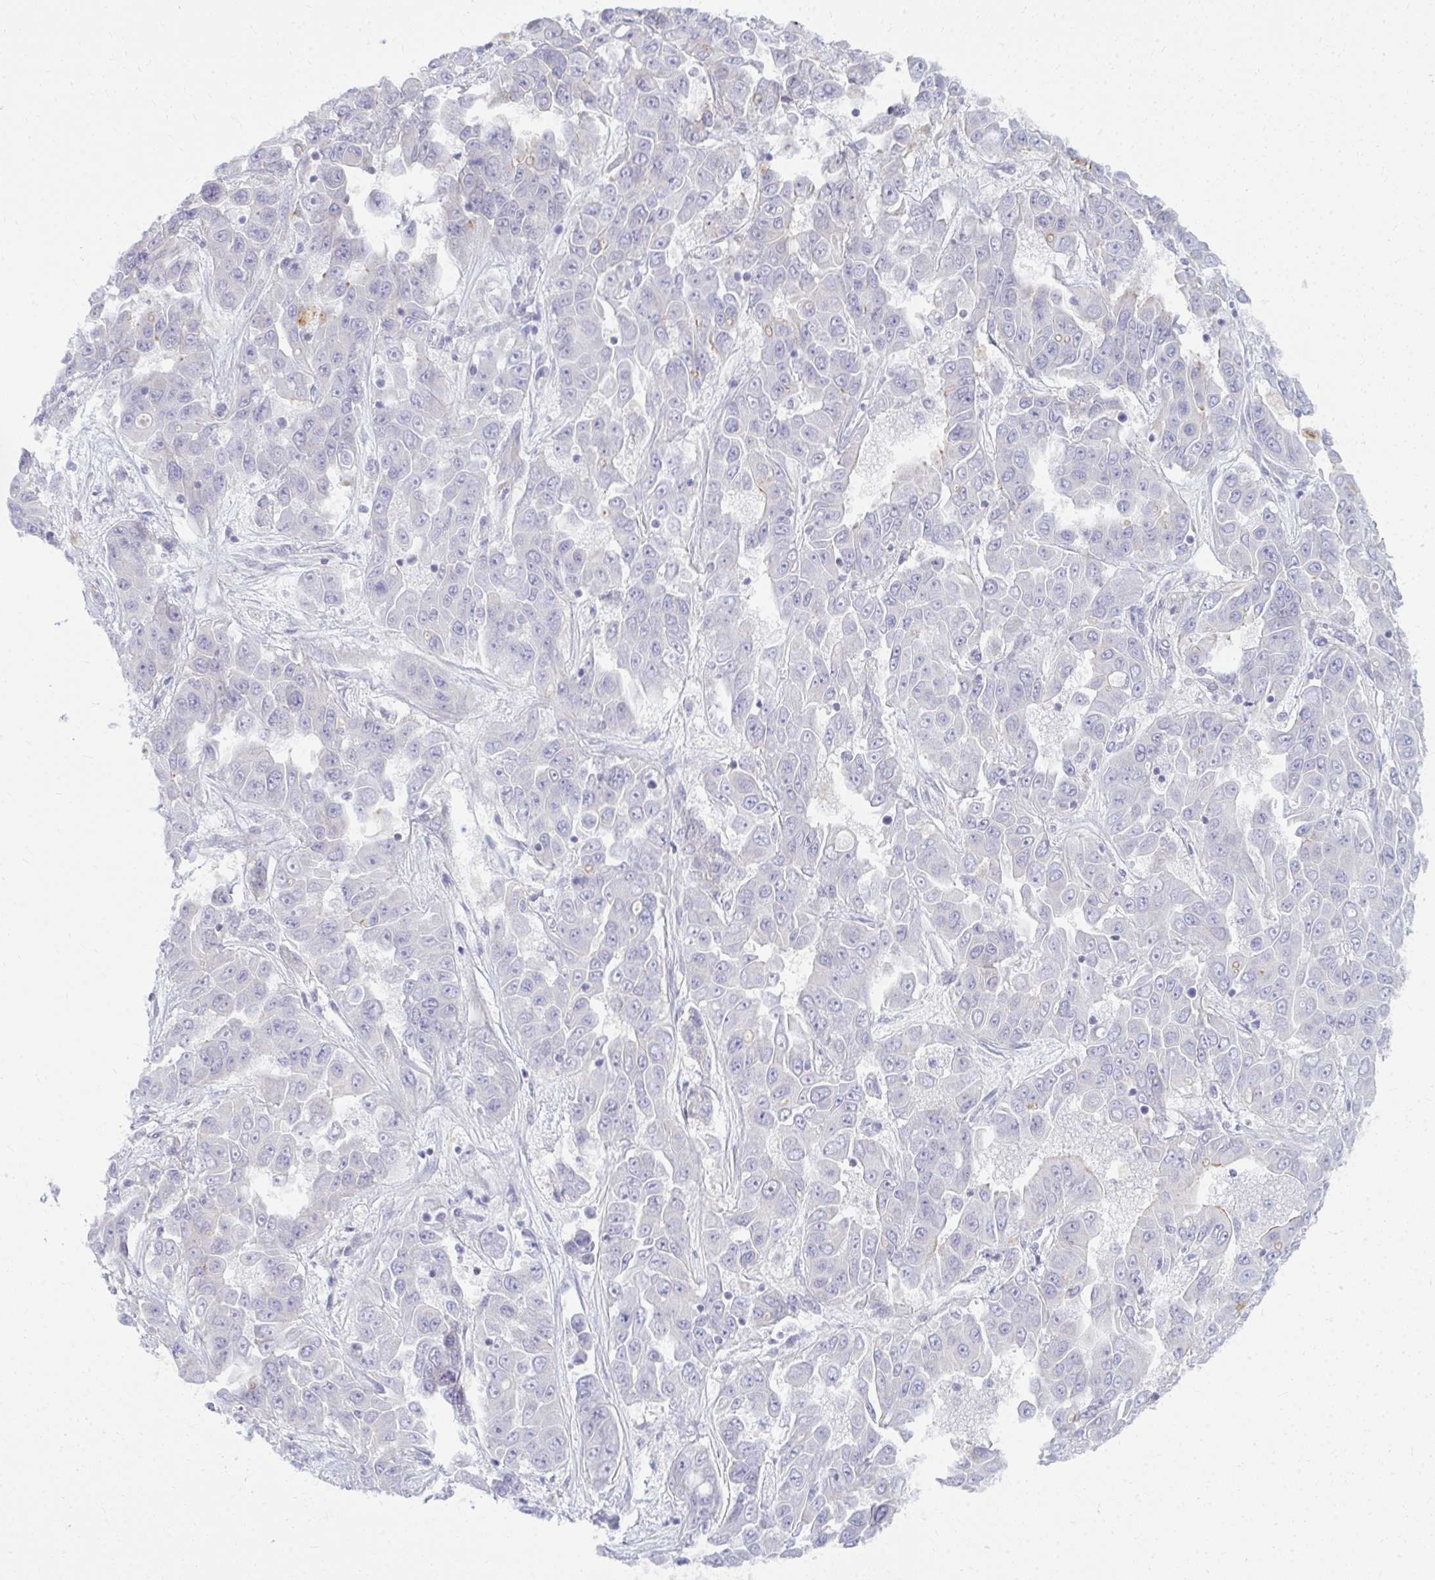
{"staining": {"intensity": "negative", "quantity": "none", "location": "none"}, "tissue": "liver cancer", "cell_type": "Tumor cells", "image_type": "cancer", "snomed": [{"axis": "morphology", "description": "Cholangiocarcinoma"}, {"axis": "topography", "description": "Liver"}], "caption": "The micrograph reveals no significant positivity in tumor cells of cholangiocarcinoma (liver). (Immunohistochemistry (ihc), brightfield microscopy, high magnification).", "gene": "TSPEAR", "patient": {"sex": "female", "age": 52}}